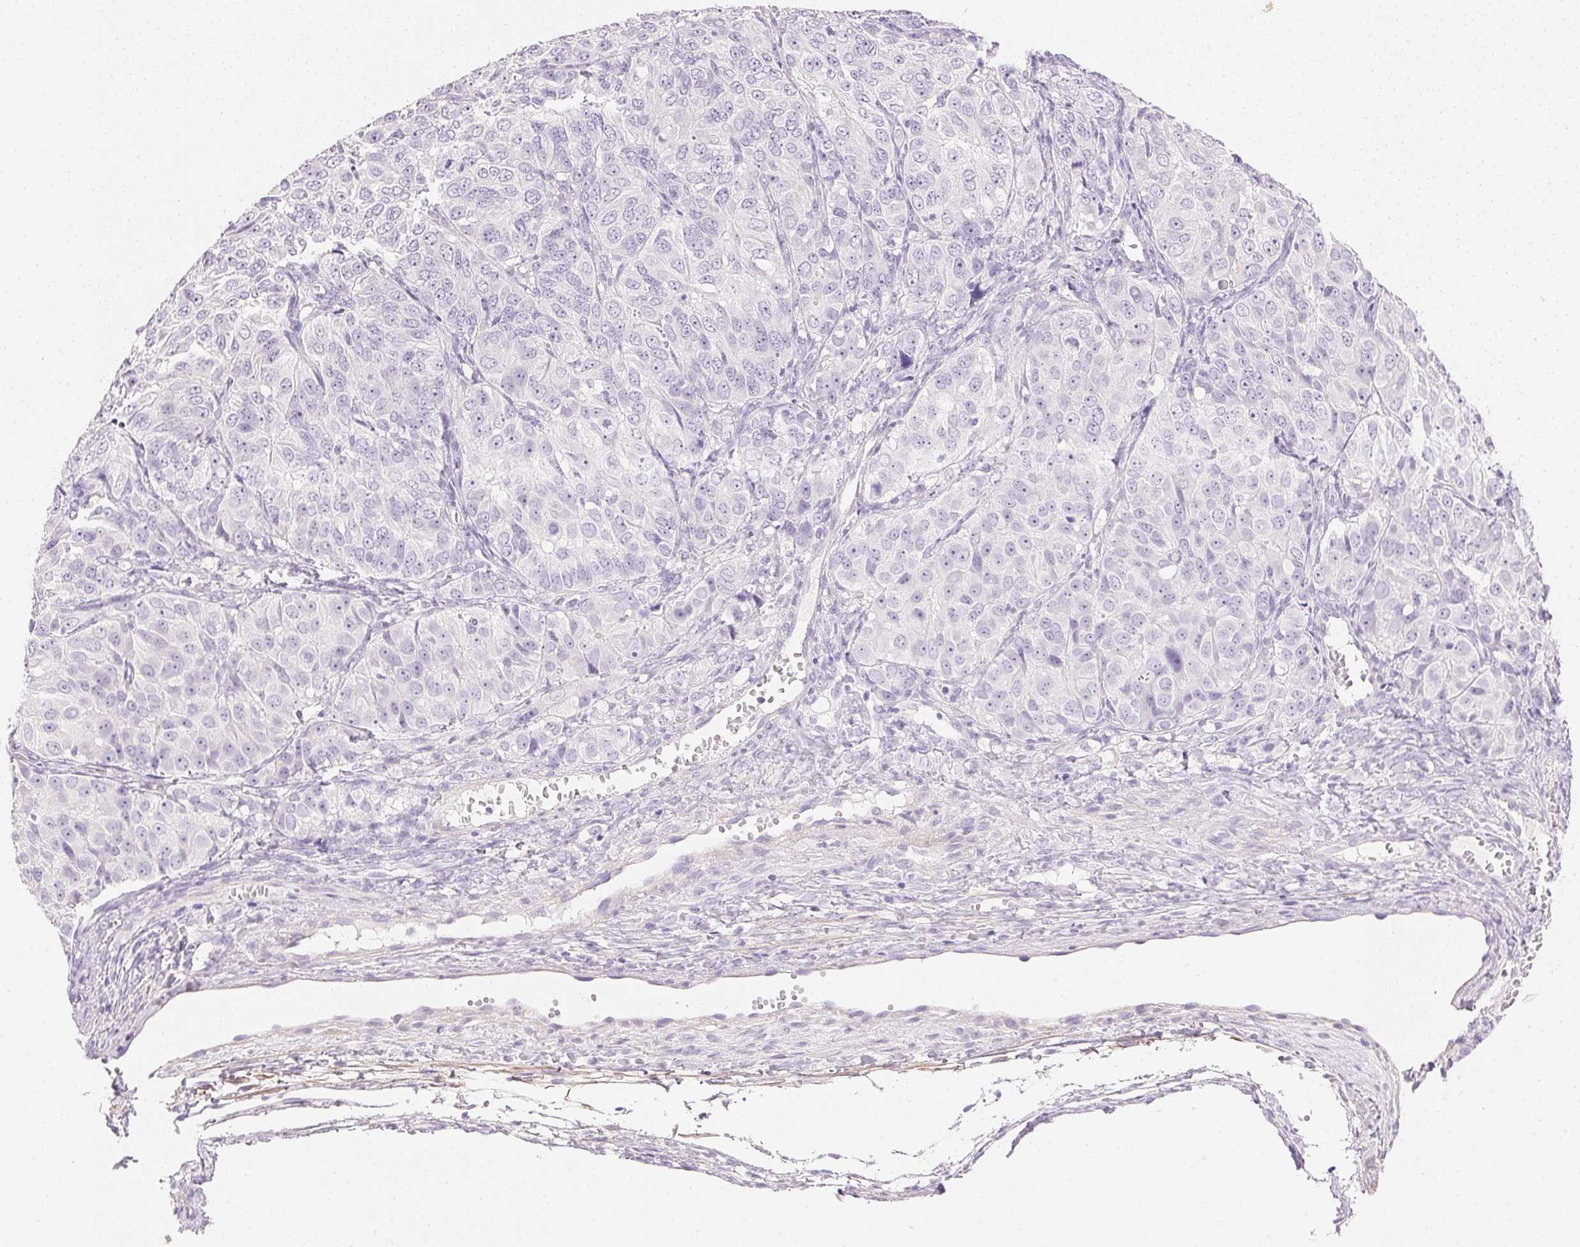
{"staining": {"intensity": "negative", "quantity": "none", "location": "none"}, "tissue": "ovarian cancer", "cell_type": "Tumor cells", "image_type": "cancer", "snomed": [{"axis": "morphology", "description": "Carcinoma, endometroid"}, {"axis": "topography", "description": "Ovary"}], "caption": "IHC micrograph of neoplastic tissue: human ovarian cancer stained with DAB displays no significant protein positivity in tumor cells. (DAB immunohistochemistry (IHC), high magnification).", "gene": "KCNE2", "patient": {"sex": "female", "age": 51}}